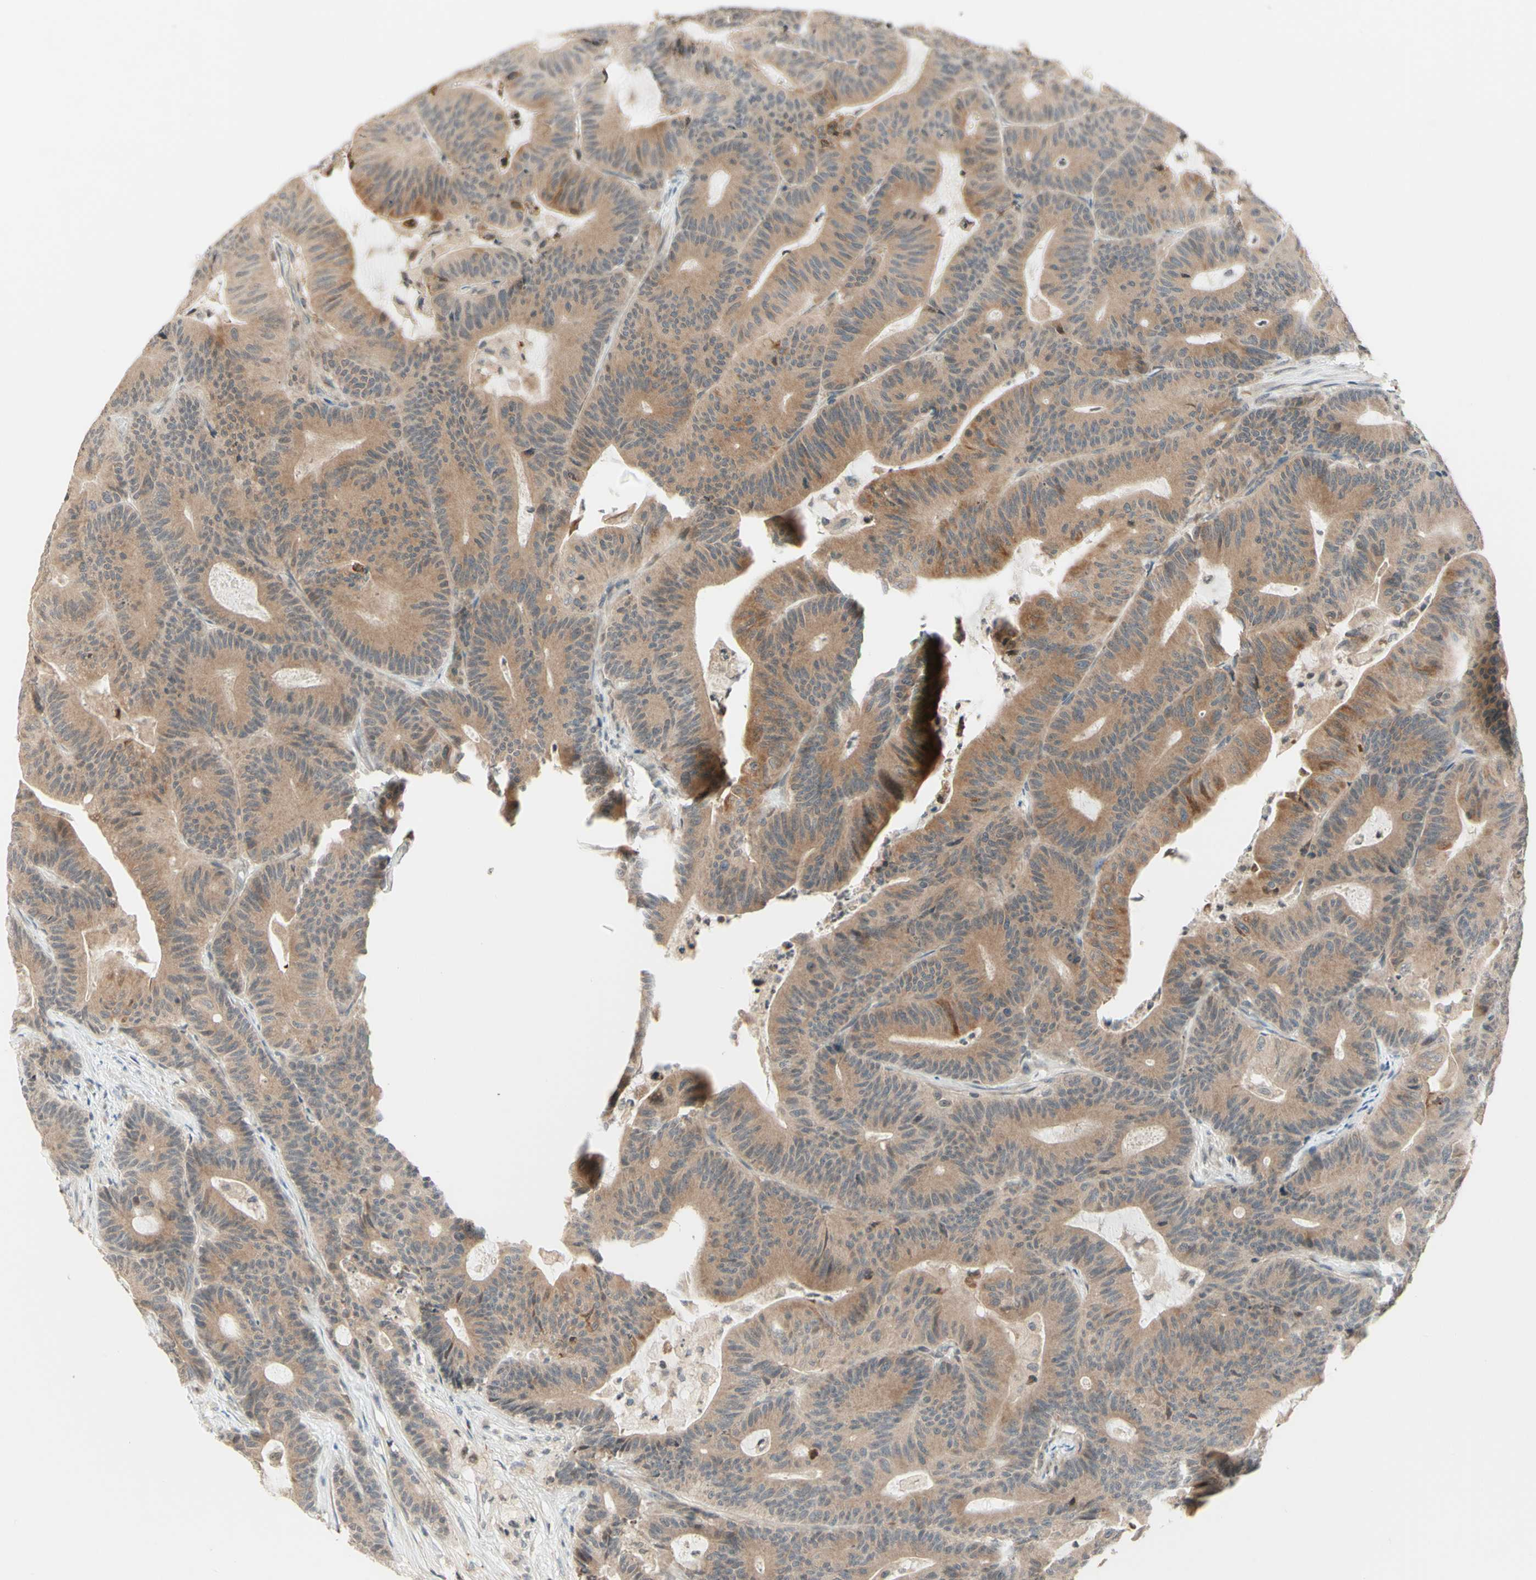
{"staining": {"intensity": "moderate", "quantity": ">75%", "location": "cytoplasmic/membranous"}, "tissue": "colorectal cancer", "cell_type": "Tumor cells", "image_type": "cancer", "snomed": [{"axis": "morphology", "description": "Adenocarcinoma, NOS"}, {"axis": "topography", "description": "Colon"}], "caption": "Immunohistochemistry of colorectal adenocarcinoma reveals medium levels of moderate cytoplasmic/membranous expression in about >75% of tumor cells. Using DAB (3,3'-diaminobenzidine) (brown) and hematoxylin (blue) stains, captured at high magnification using brightfield microscopy.", "gene": "ZW10", "patient": {"sex": "female", "age": 84}}